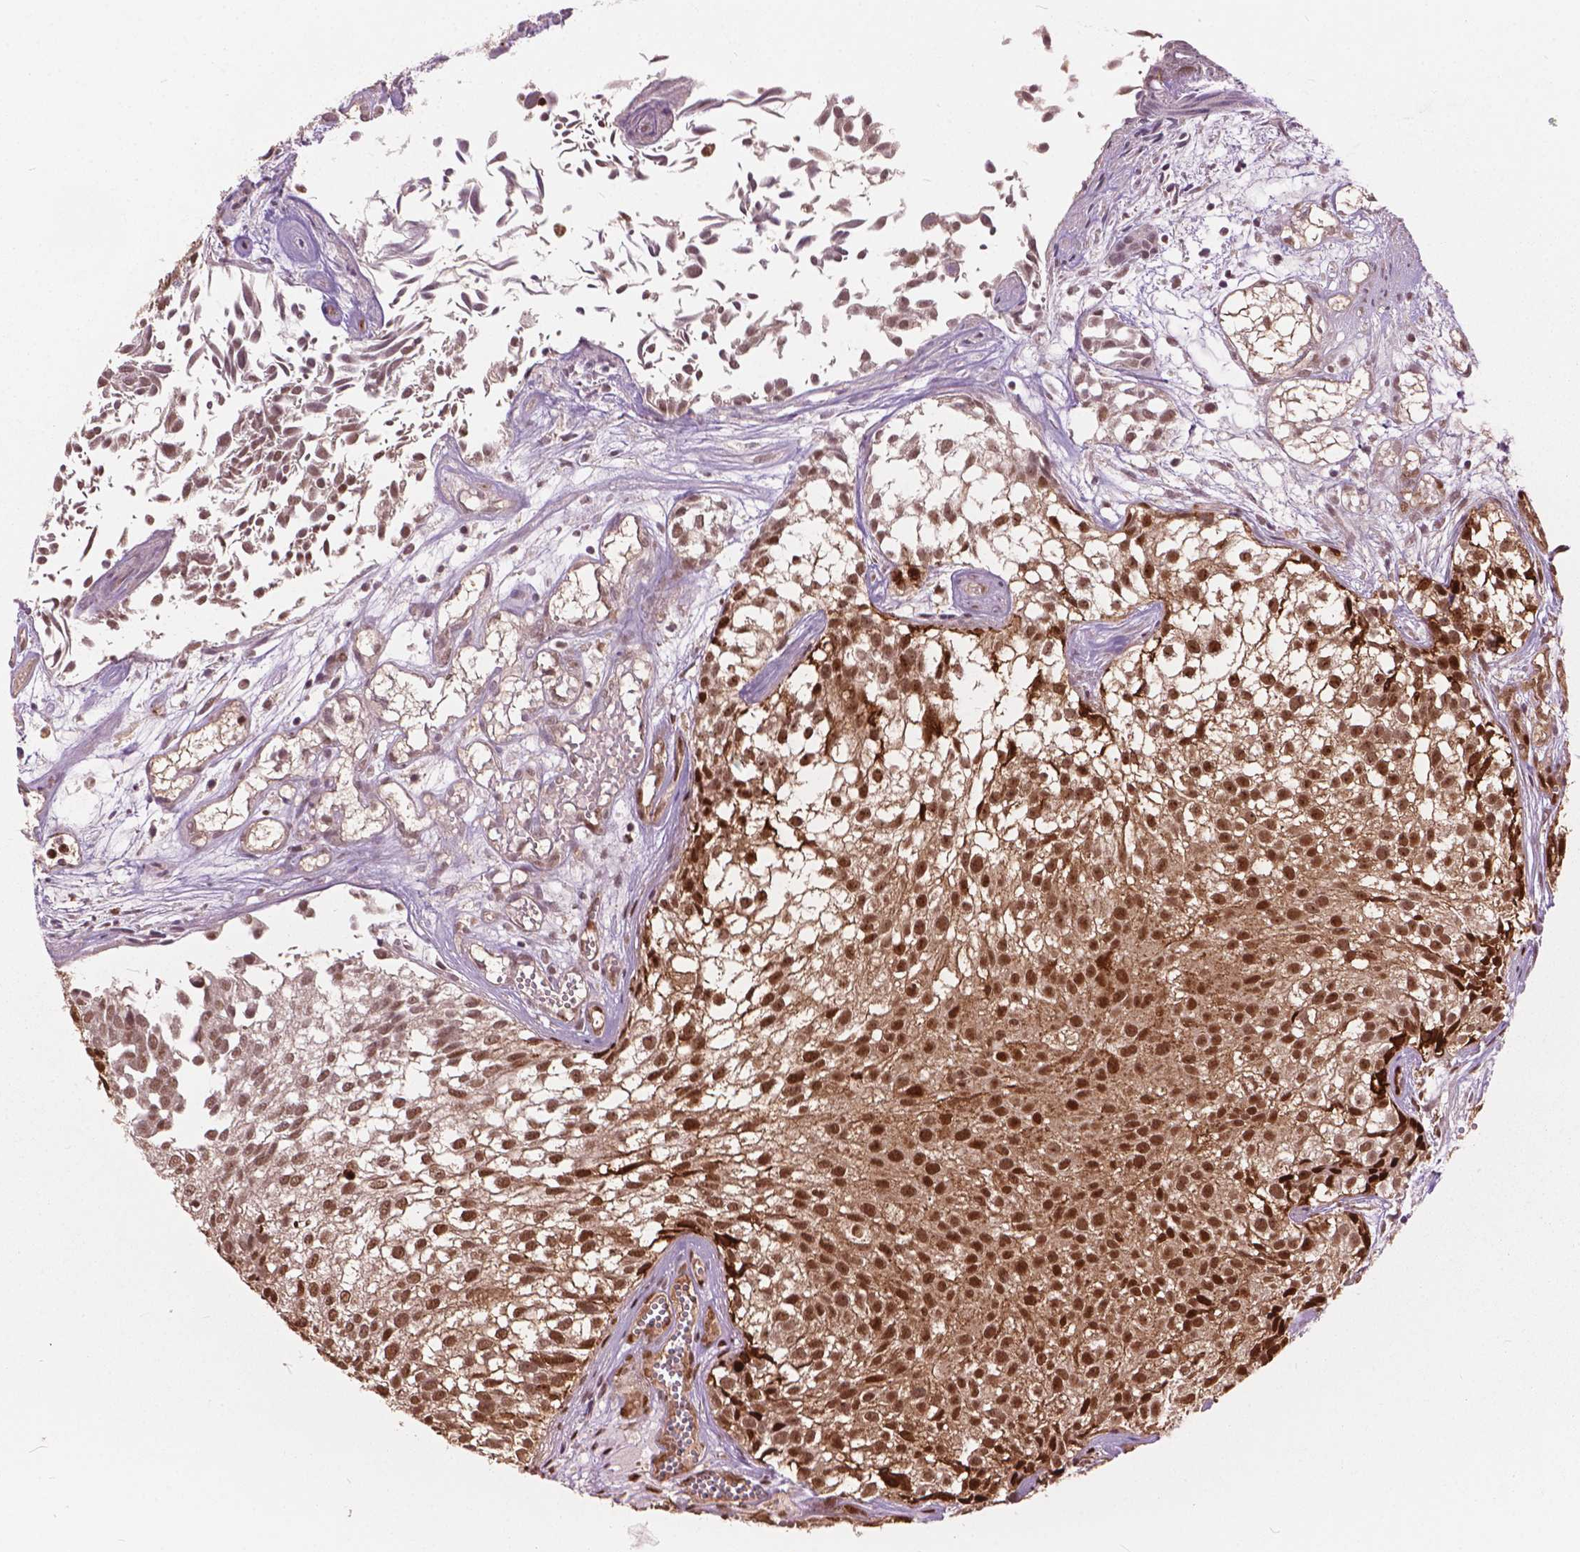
{"staining": {"intensity": "strong", "quantity": "25%-75%", "location": "nuclear"}, "tissue": "urothelial cancer", "cell_type": "Tumor cells", "image_type": "cancer", "snomed": [{"axis": "morphology", "description": "Urothelial carcinoma, Low grade"}, {"axis": "topography", "description": "Urinary bladder"}], "caption": "Immunohistochemical staining of urothelial cancer exhibits high levels of strong nuclear protein staining in about 25%-75% of tumor cells. (Brightfield microscopy of DAB IHC at high magnification).", "gene": "ANP32B", "patient": {"sex": "male", "age": 70}}